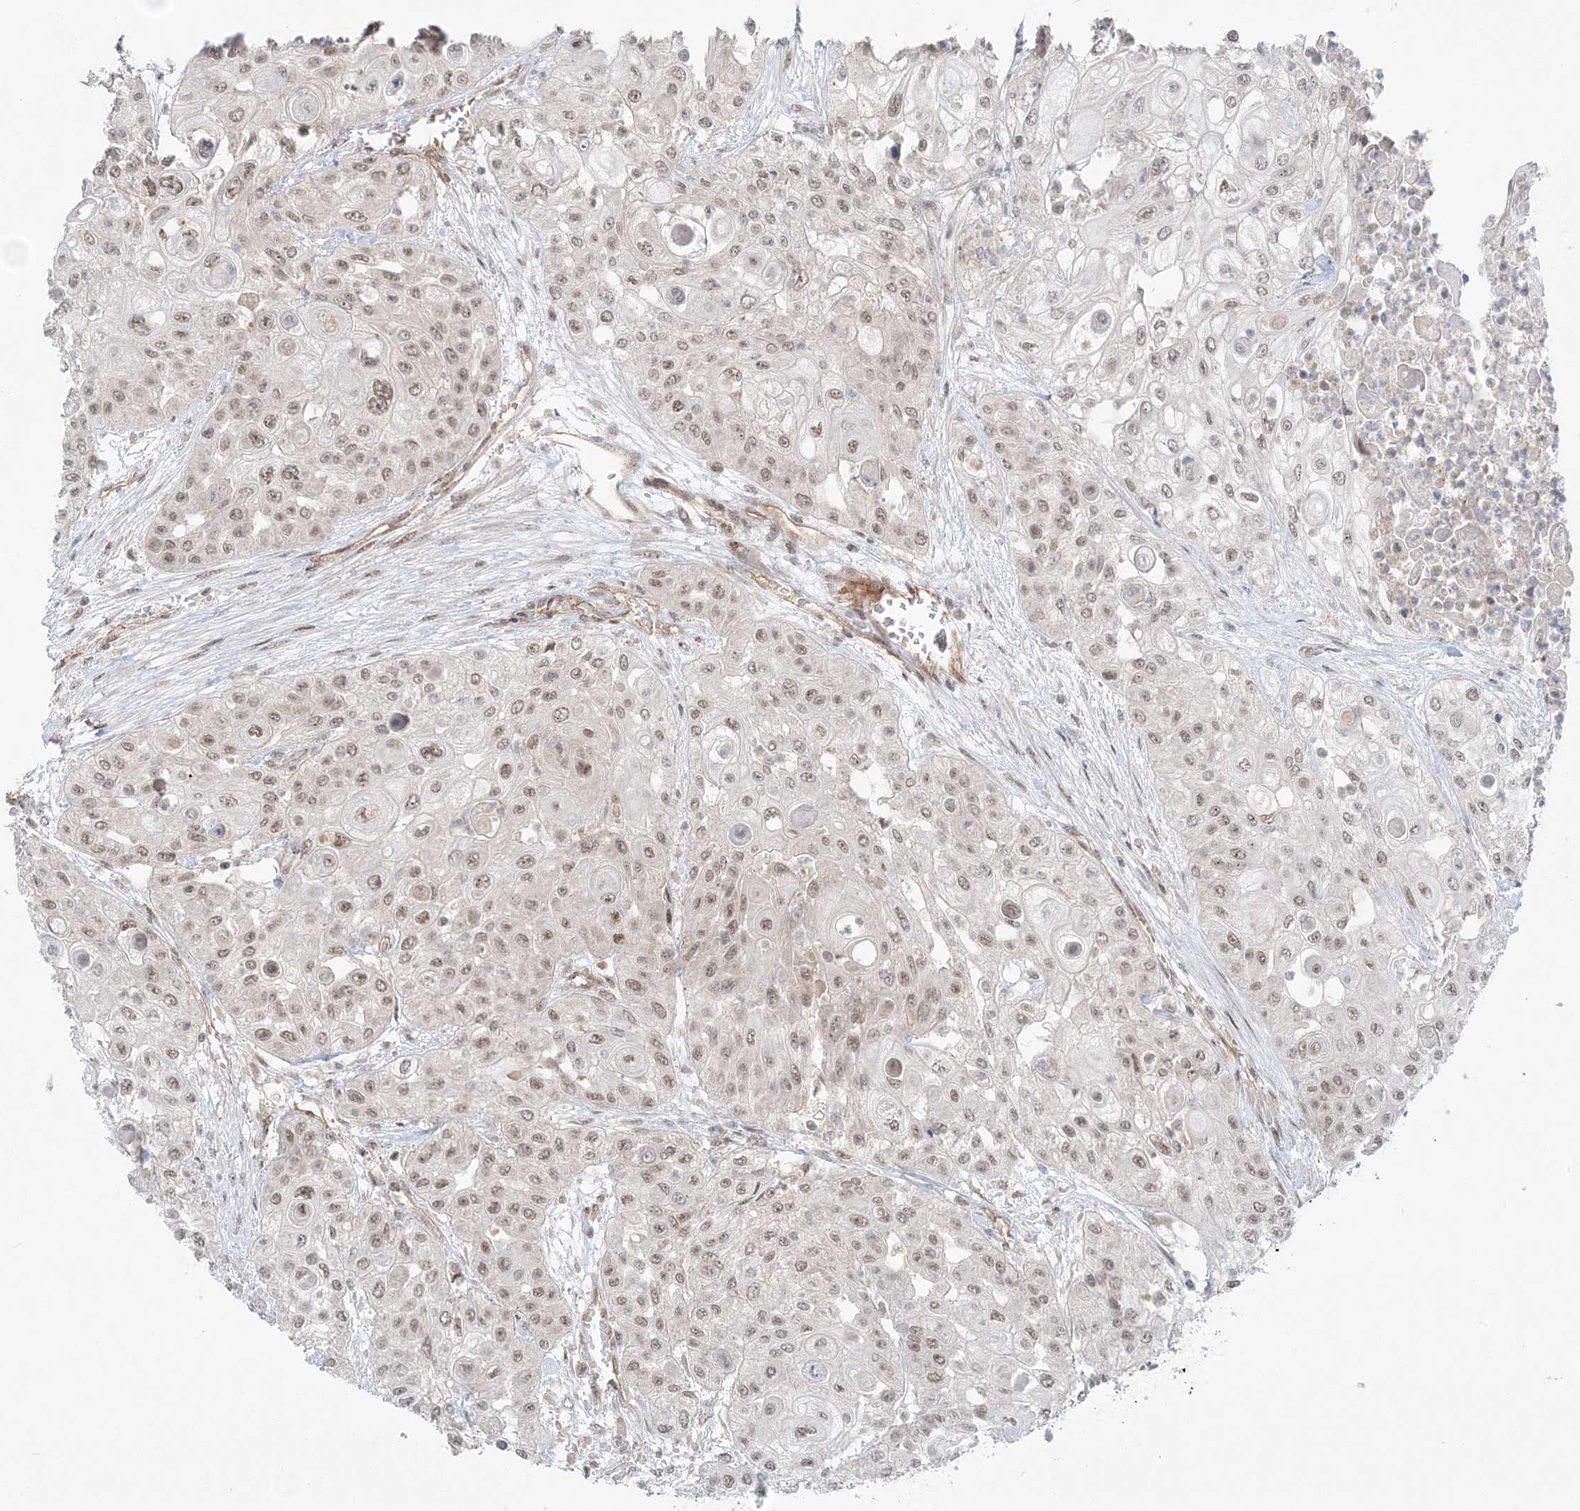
{"staining": {"intensity": "weak", "quantity": ">75%", "location": "nuclear"}, "tissue": "urothelial cancer", "cell_type": "Tumor cells", "image_type": "cancer", "snomed": [{"axis": "morphology", "description": "Urothelial carcinoma, High grade"}, {"axis": "topography", "description": "Urinary bladder"}], "caption": "A micrograph of urothelial cancer stained for a protein exhibits weak nuclear brown staining in tumor cells. (Stains: DAB (3,3'-diaminobenzidine) in brown, nuclei in blue, Microscopy: brightfield microscopy at high magnification).", "gene": "ATP11A", "patient": {"sex": "female", "age": 79}}